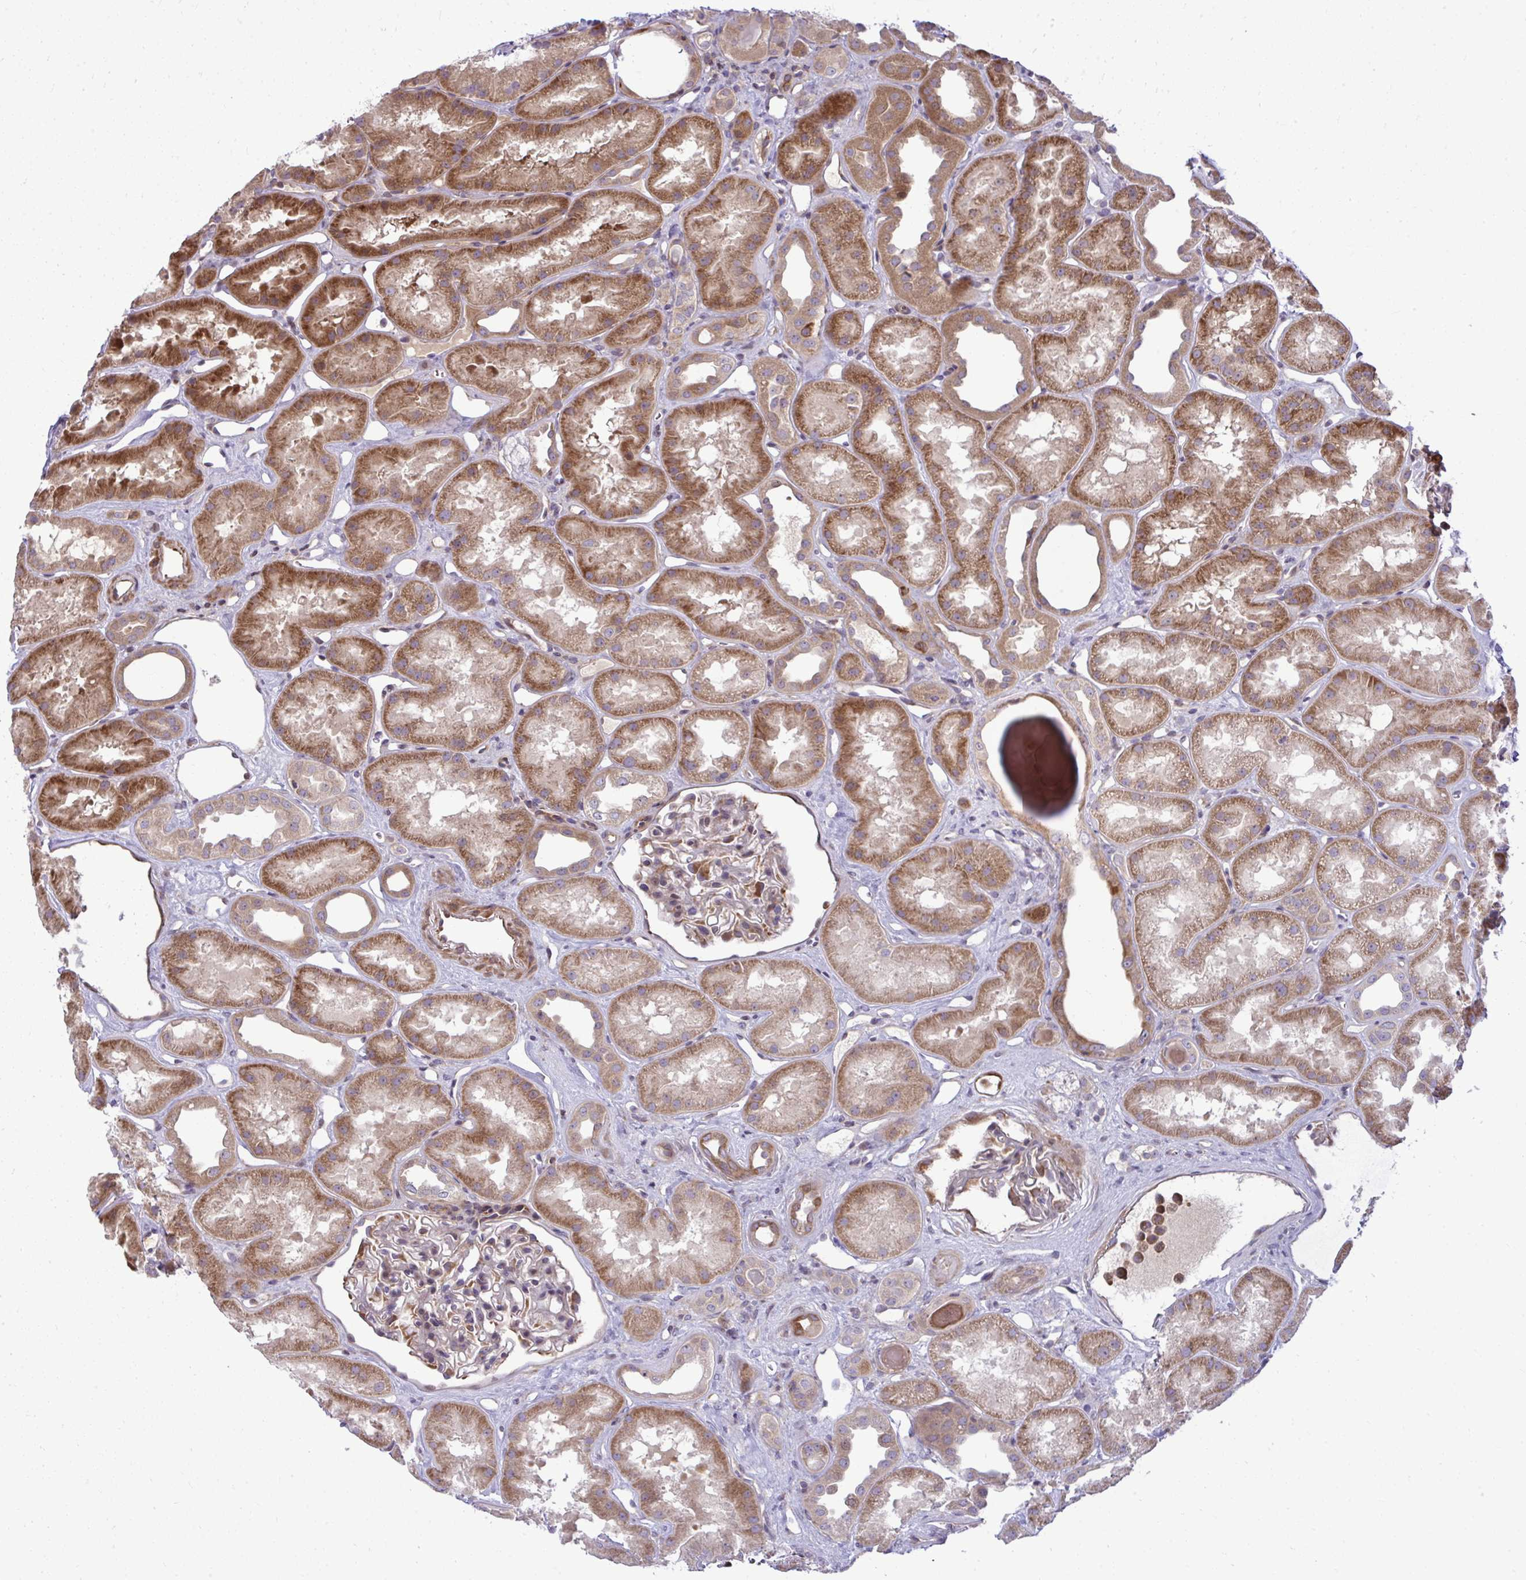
{"staining": {"intensity": "moderate", "quantity": "<25%", "location": "cytoplasmic/membranous"}, "tissue": "kidney", "cell_type": "Cells in glomeruli", "image_type": "normal", "snomed": [{"axis": "morphology", "description": "Normal tissue, NOS"}, {"axis": "topography", "description": "Kidney"}], "caption": "This histopathology image exhibits IHC staining of normal human kidney, with low moderate cytoplasmic/membranous positivity in about <25% of cells in glomeruli.", "gene": "ZSCAN9", "patient": {"sex": "male", "age": 61}}